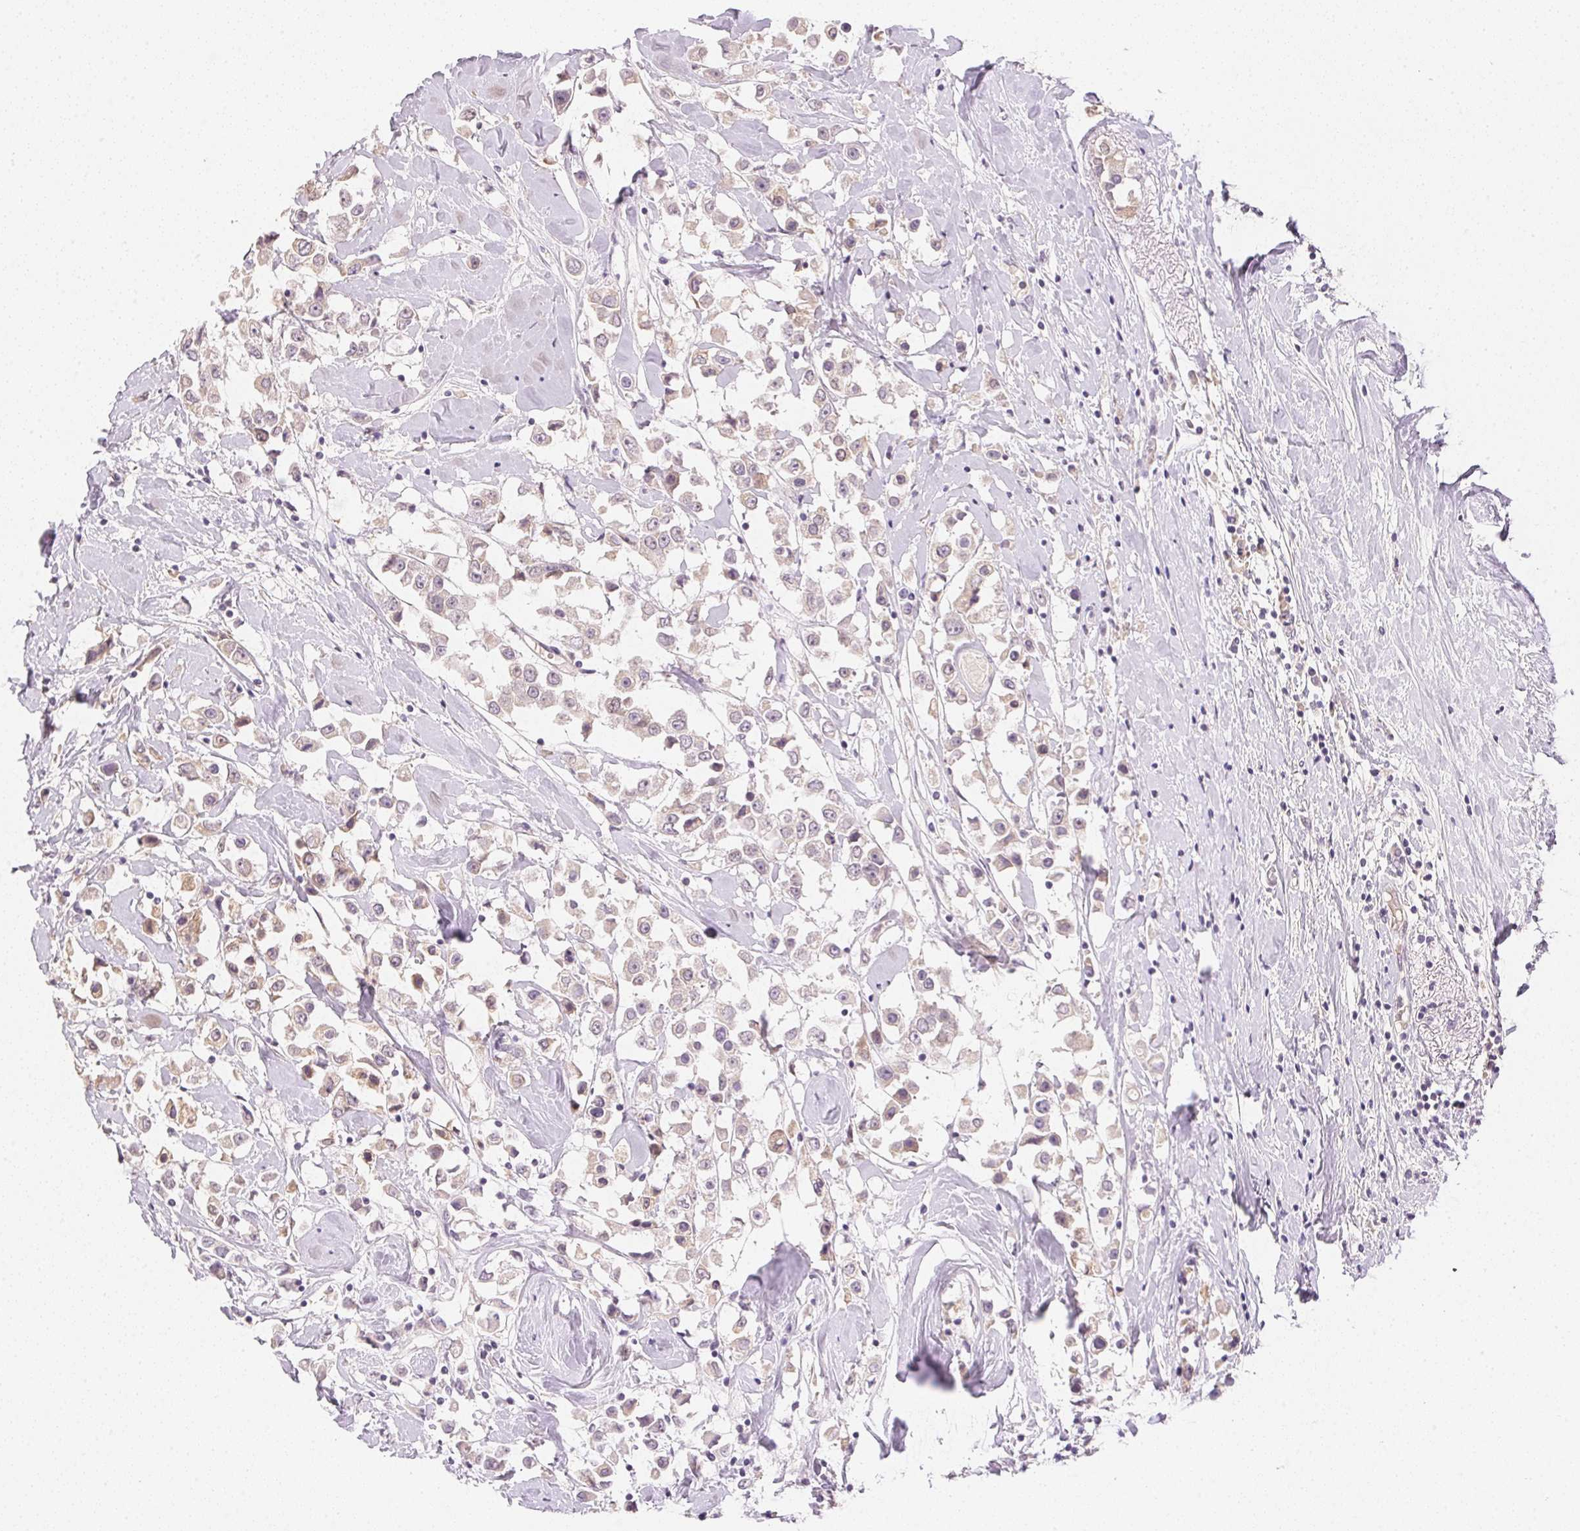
{"staining": {"intensity": "weak", "quantity": "<25%", "location": "cytoplasmic/membranous"}, "tissue": "breast cancer", "cell_type": "Tumor cells", "image_type": "cancer", "snomed": [{"axis": "morphology", "description": "Duct carcinoma"}, {"axis": "topography", "description": "Breast"}], "caption": "Tumor cells show no significant protein expression in breast cancer.", "gene": "DHCR24", "patient": {"sex": "female", "age": 61}}